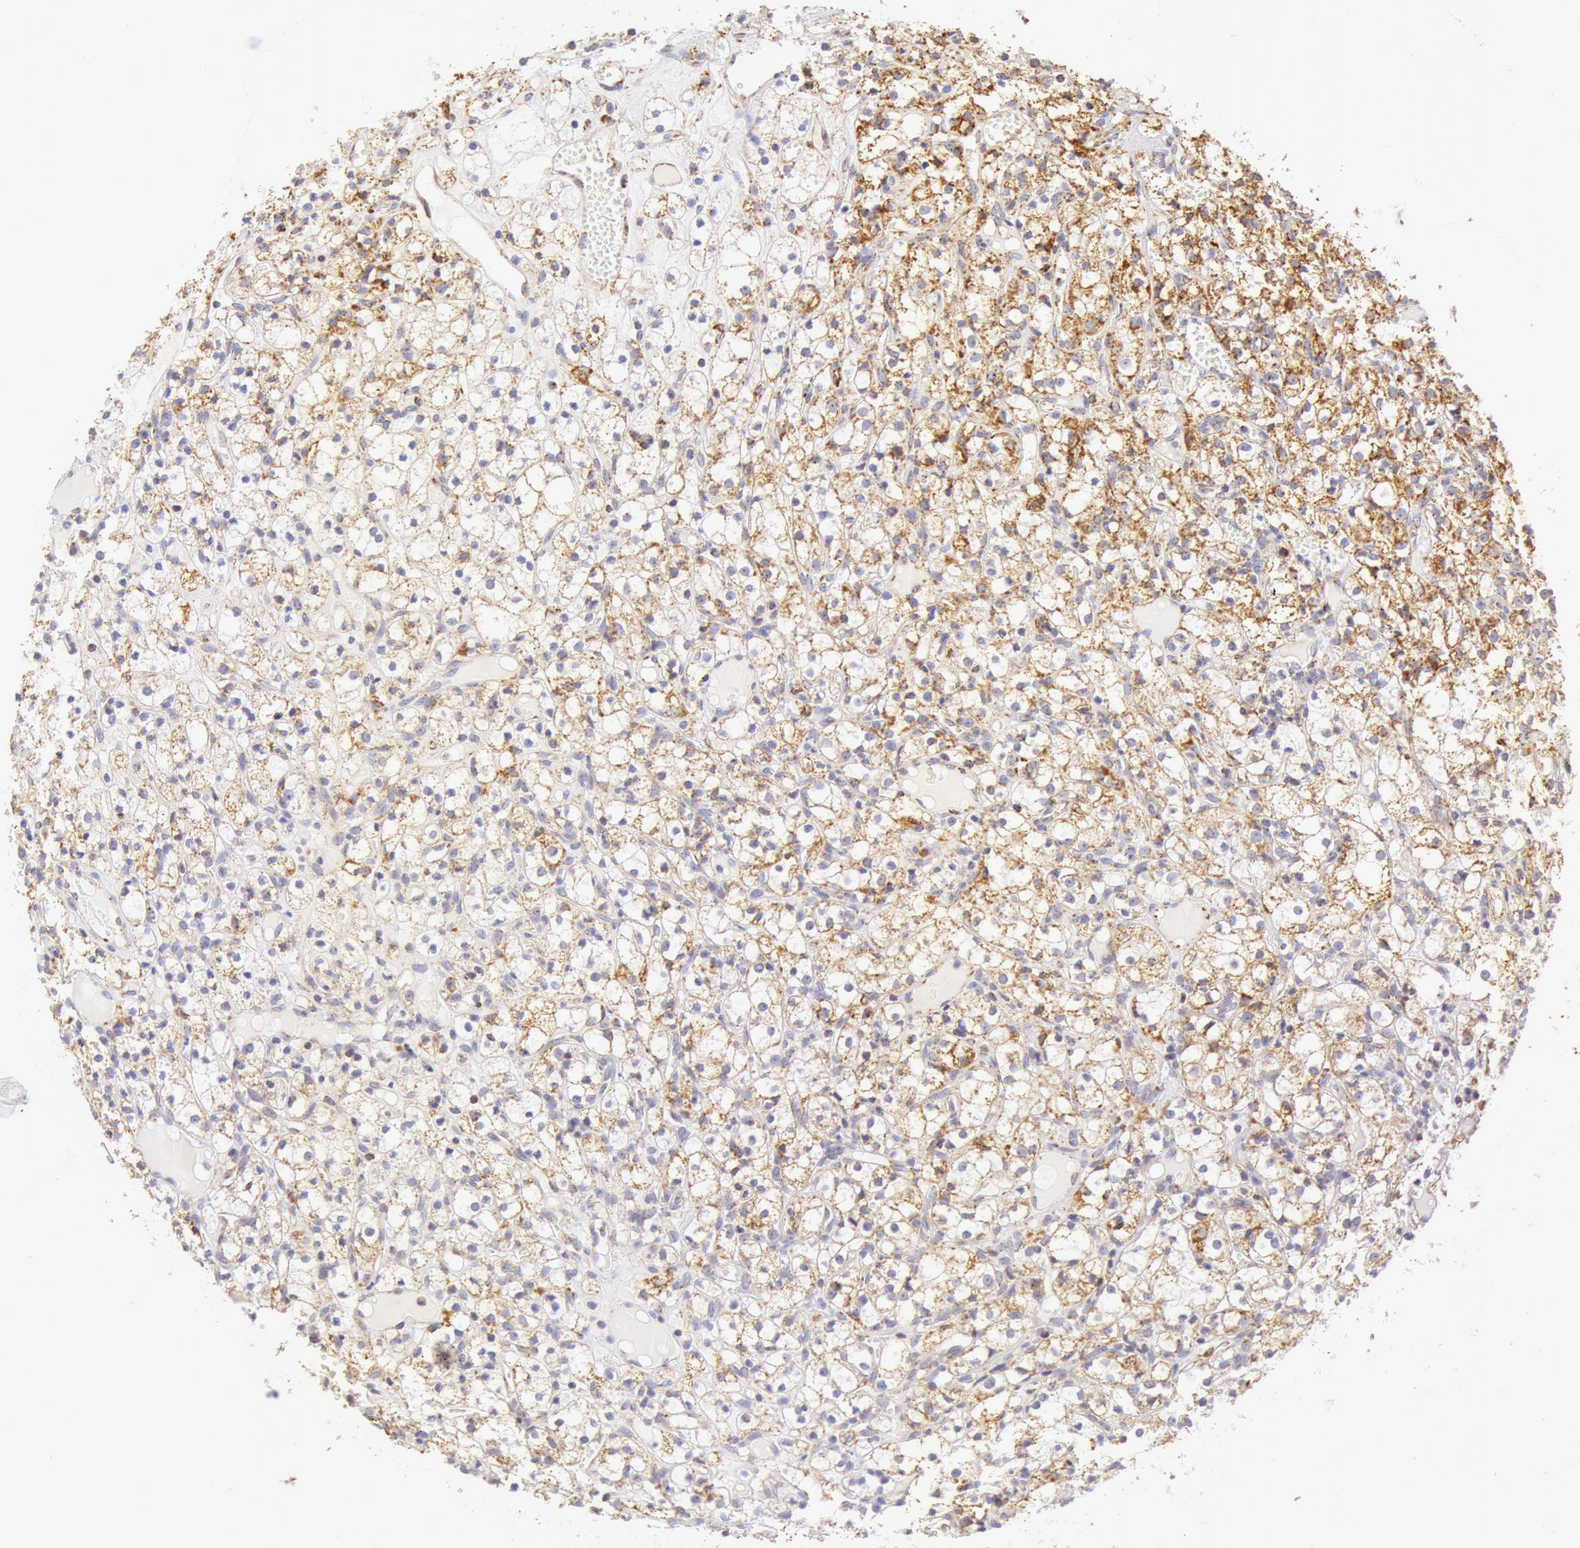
{"staining": {"intensity": "moderate", "quantity": ">75%", "location": "cytoplasmic/membranous"}, "tissue": "renal cancer", "cell_type": "Tumor cells", "image_type": "cancer", "snomed": [{"axis": "morphology", "description": "Adenocarcinoma, NOS"}, {"axis": "topography", "description": "Kidney"}], "caption": "Immunohistochemistry (IHC) of renal adenocarcinoma exhibits medium levels of moderate cytoplasmic/membranous positivity in about >75% of tumor cells.", "gene": "ATP5F1B", "patient": {"sex": "male", "age": 61}}